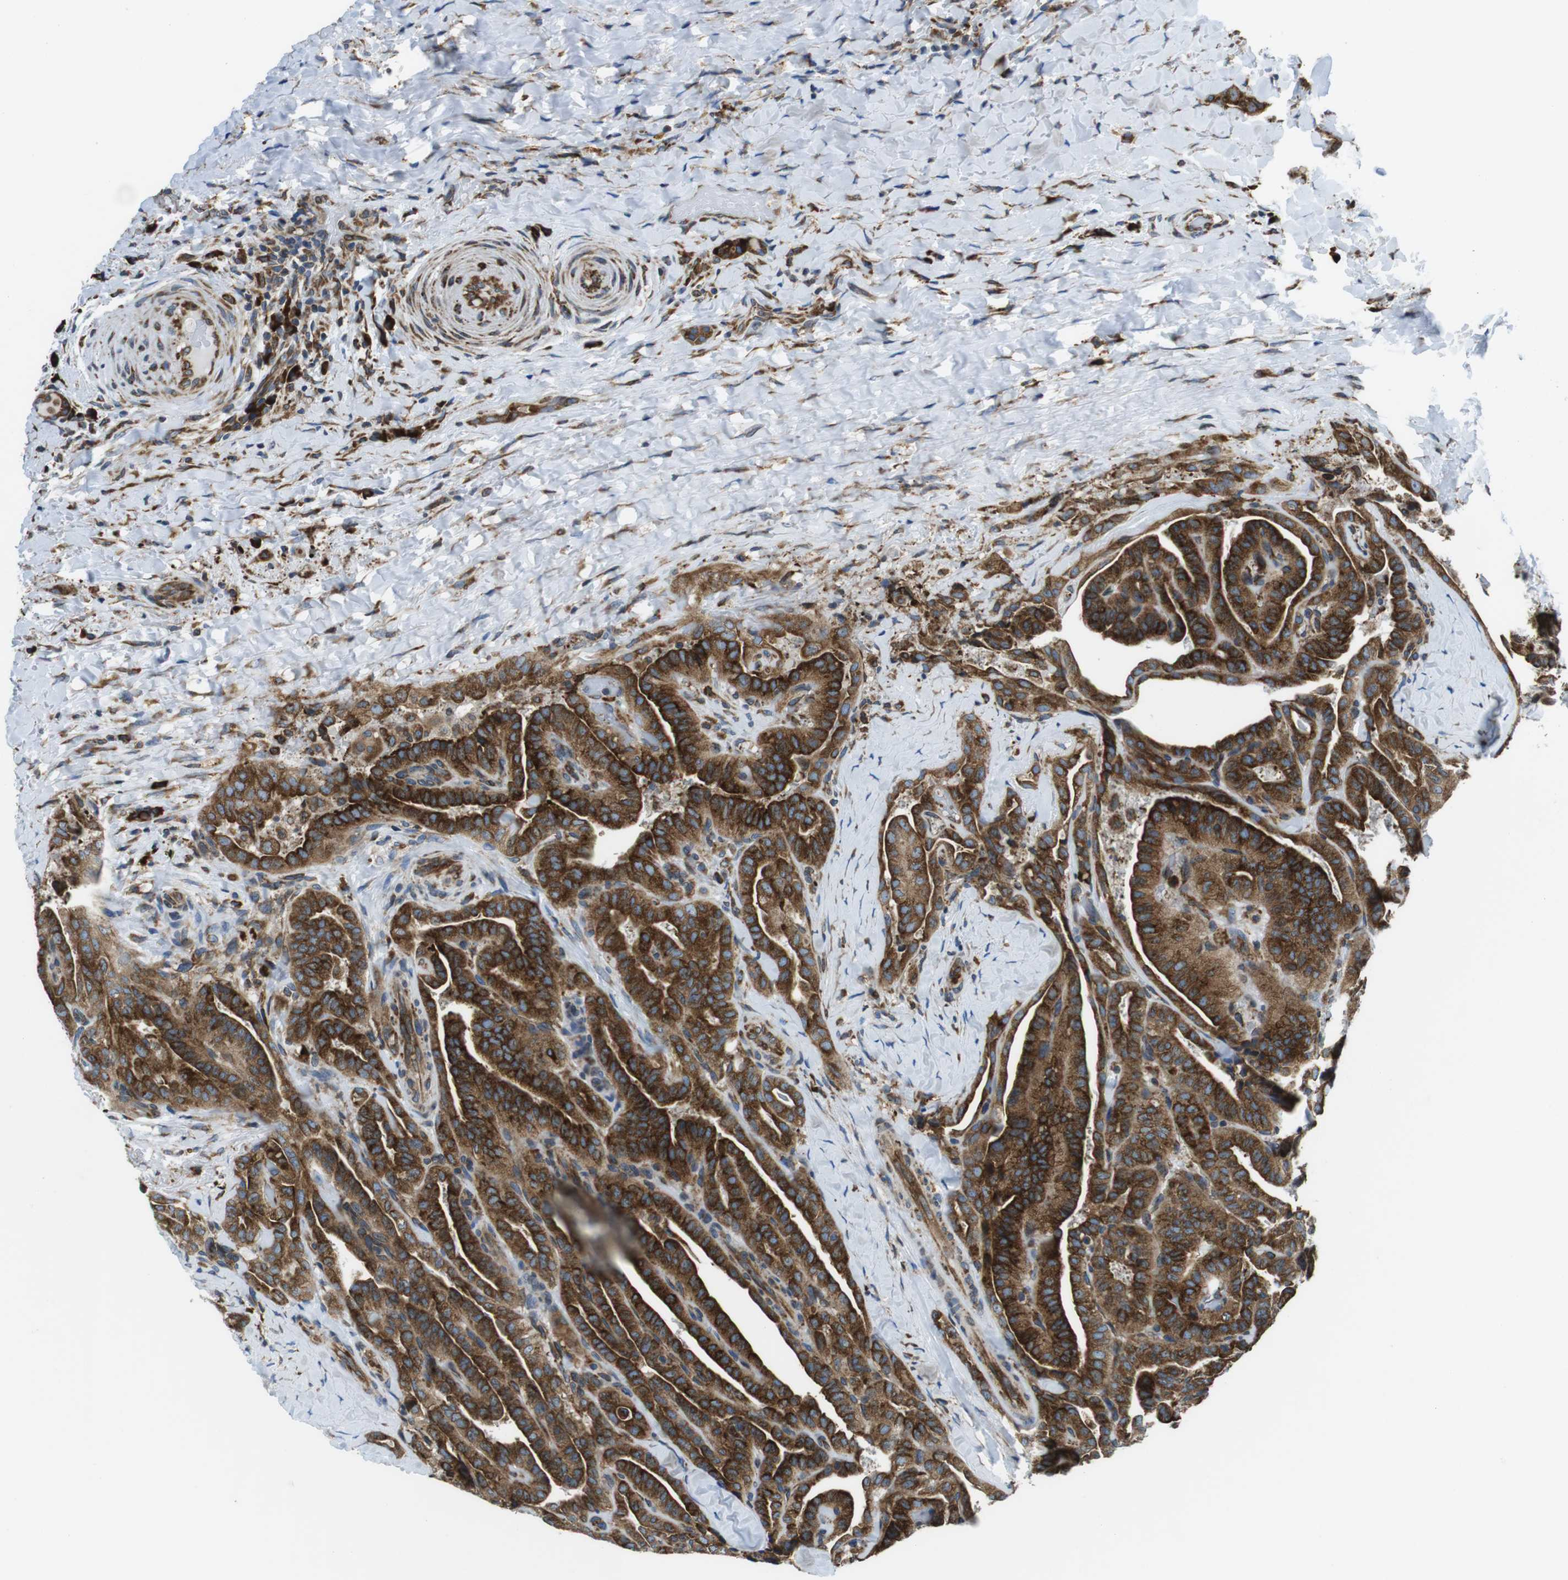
{"staining": {"intensity": "strong", "quantity": ">75%", "location": "cytoplasmic/membranous"}, "tissue": "thyroid cancer", "cell_type": "Tumor cells", "image_type": "cancer", "snomed": [{"axis": "morphology", "description": "Papillary adenocarcinoma, NOS"}, {"axis": "topography", "description": "Thyroid gland"}], "caption": "Brown immunohistochemical staining in thyroid cancer displays strong cytoplasmic/membranous expression in about >75% of tumor cells.", "gene": "UGGT1", "patient": {"sex": "male", "age": 77}}